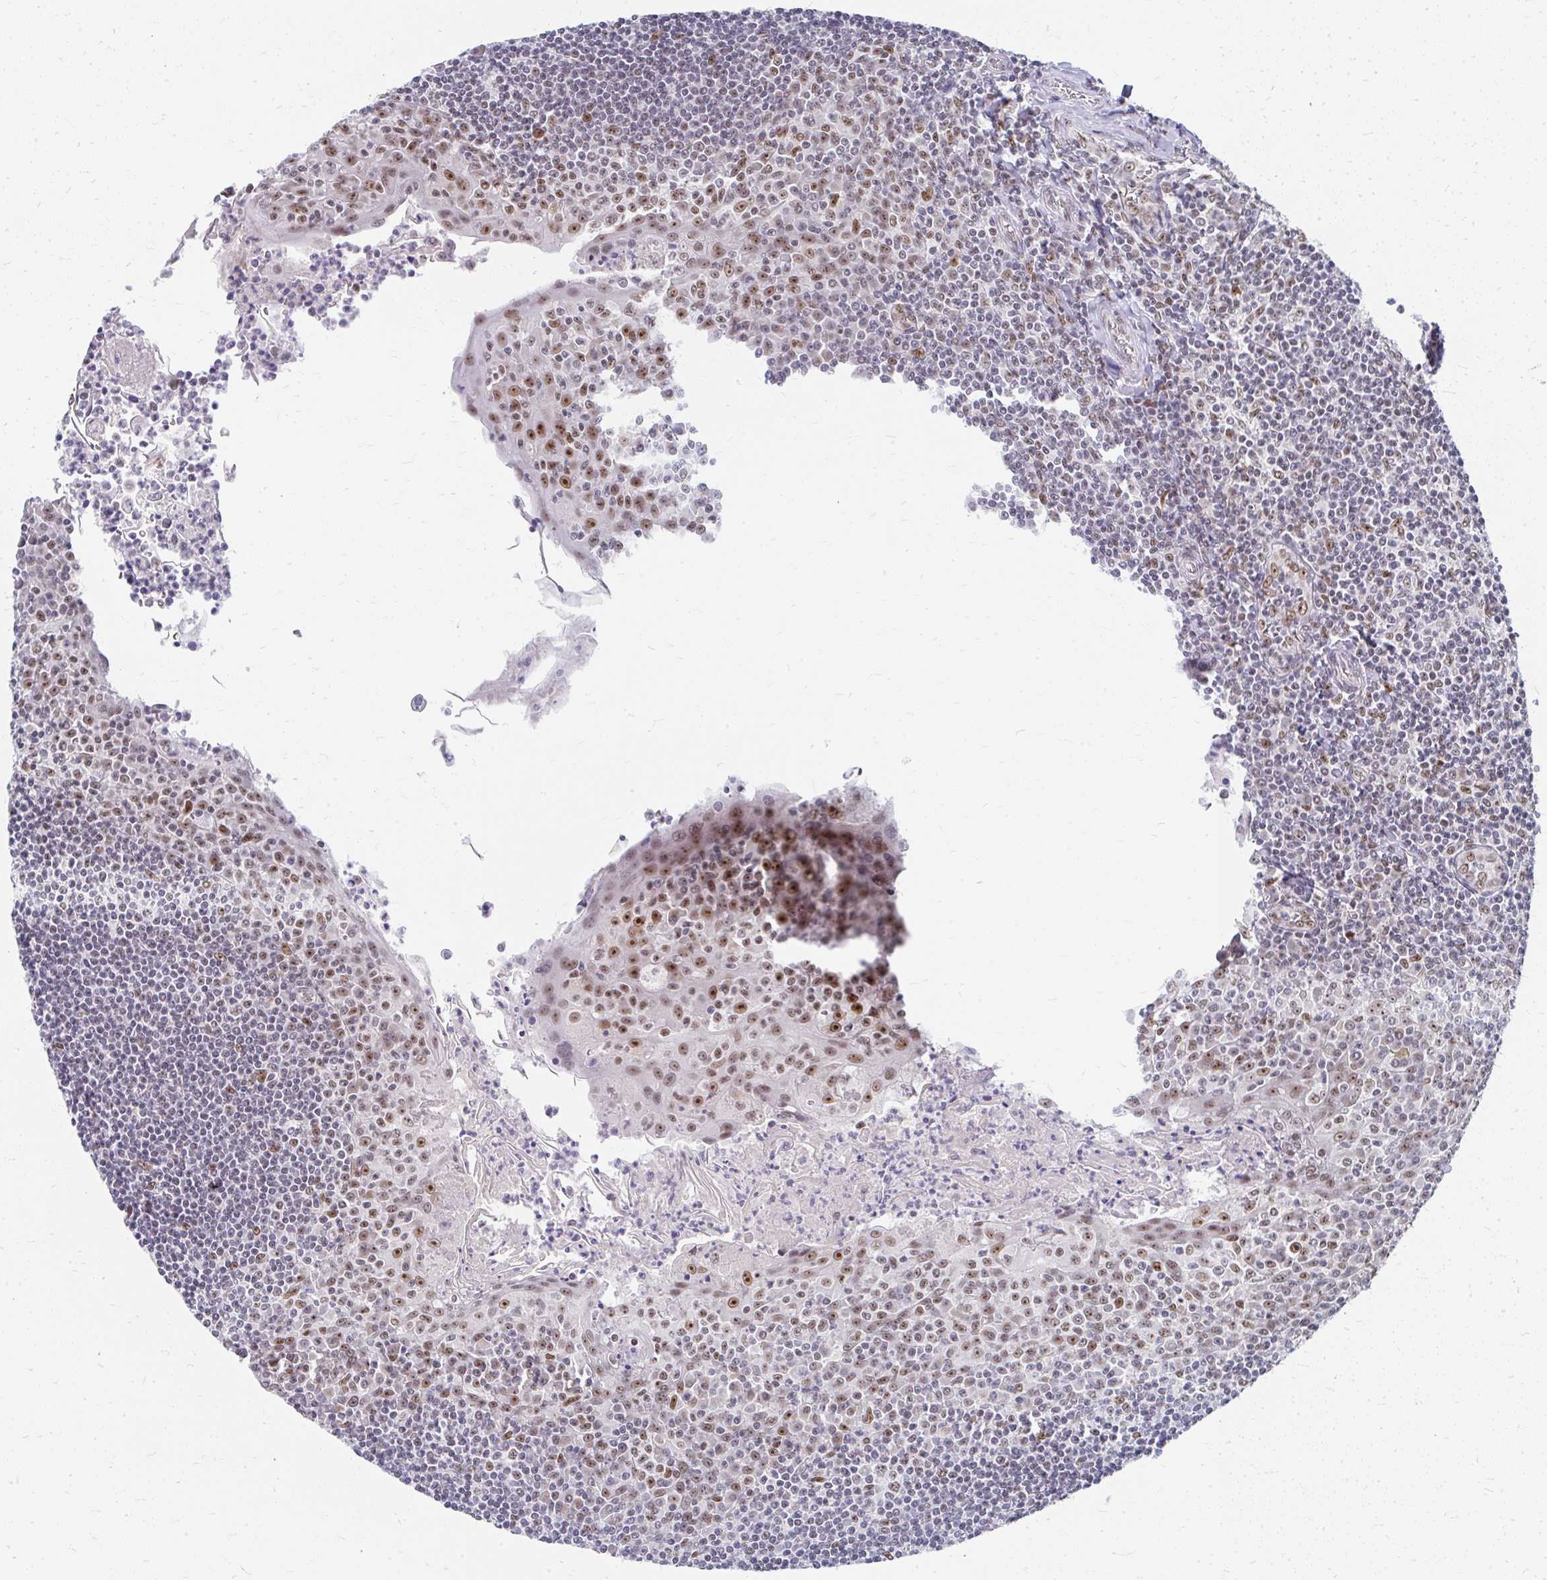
{"staining": {"intensity": "moderate", "quantity": "<25%", "location": "nuclear"}, "tissue": "tonsil", "cell_type": "Germinal center cells", "image_type": "normal", "snomed": [{"axis": "morphology", "description": "Normal tissue, NOS"}, {"axis": "topography", "description": "Tonsil"}], "caption": "This image displays unremarkable tonsil stained with IHC to label a protein in brown. The nuclear of germinal center cells show moderate positivity for the protein. Nuclei are counter-stained blue.", "gene": "GTF2H1", "patient": {"sex": "male", "age": 27}}